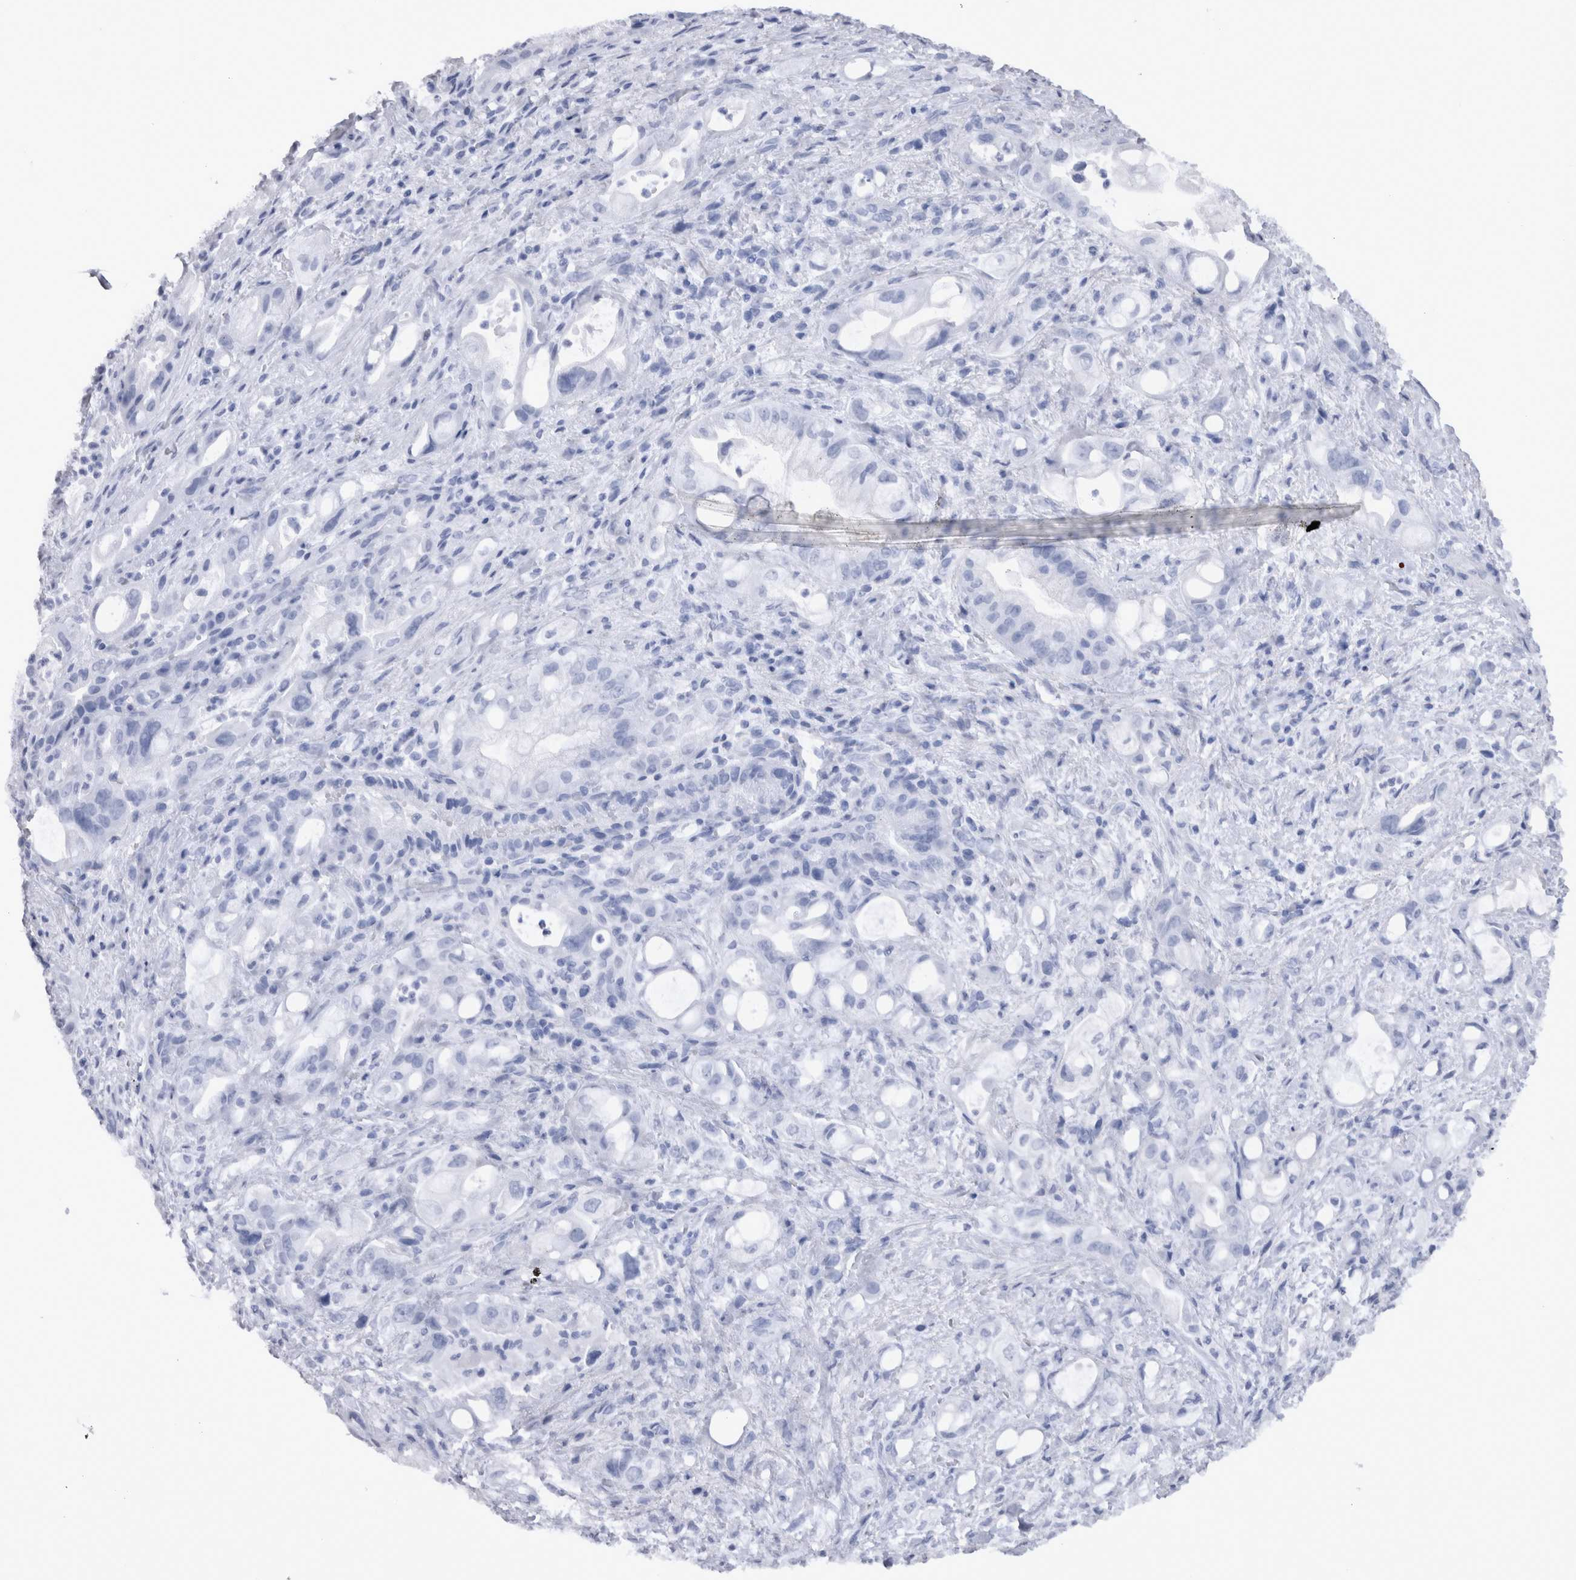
{"staining": {"intensity": "negative", "quantity": "none", "location": "none"}, "tissue": "pancreatic cancer", "cell_type": "Tumor cells", "image_type": "cancer", "snomed": [{"axis": "morphology", "description": "Adenocarcinoma, NOS"}, {"axis": "topography", "description": "Pancreas"}], "caption": "Human adenocarcinoma (pancreatic) stained for a protein using immunohistochemistry (IHC) exhibits no positivity in tumor cells.", "gene": "IL17RC", "patient": {"sex": "male", "age": 79}}